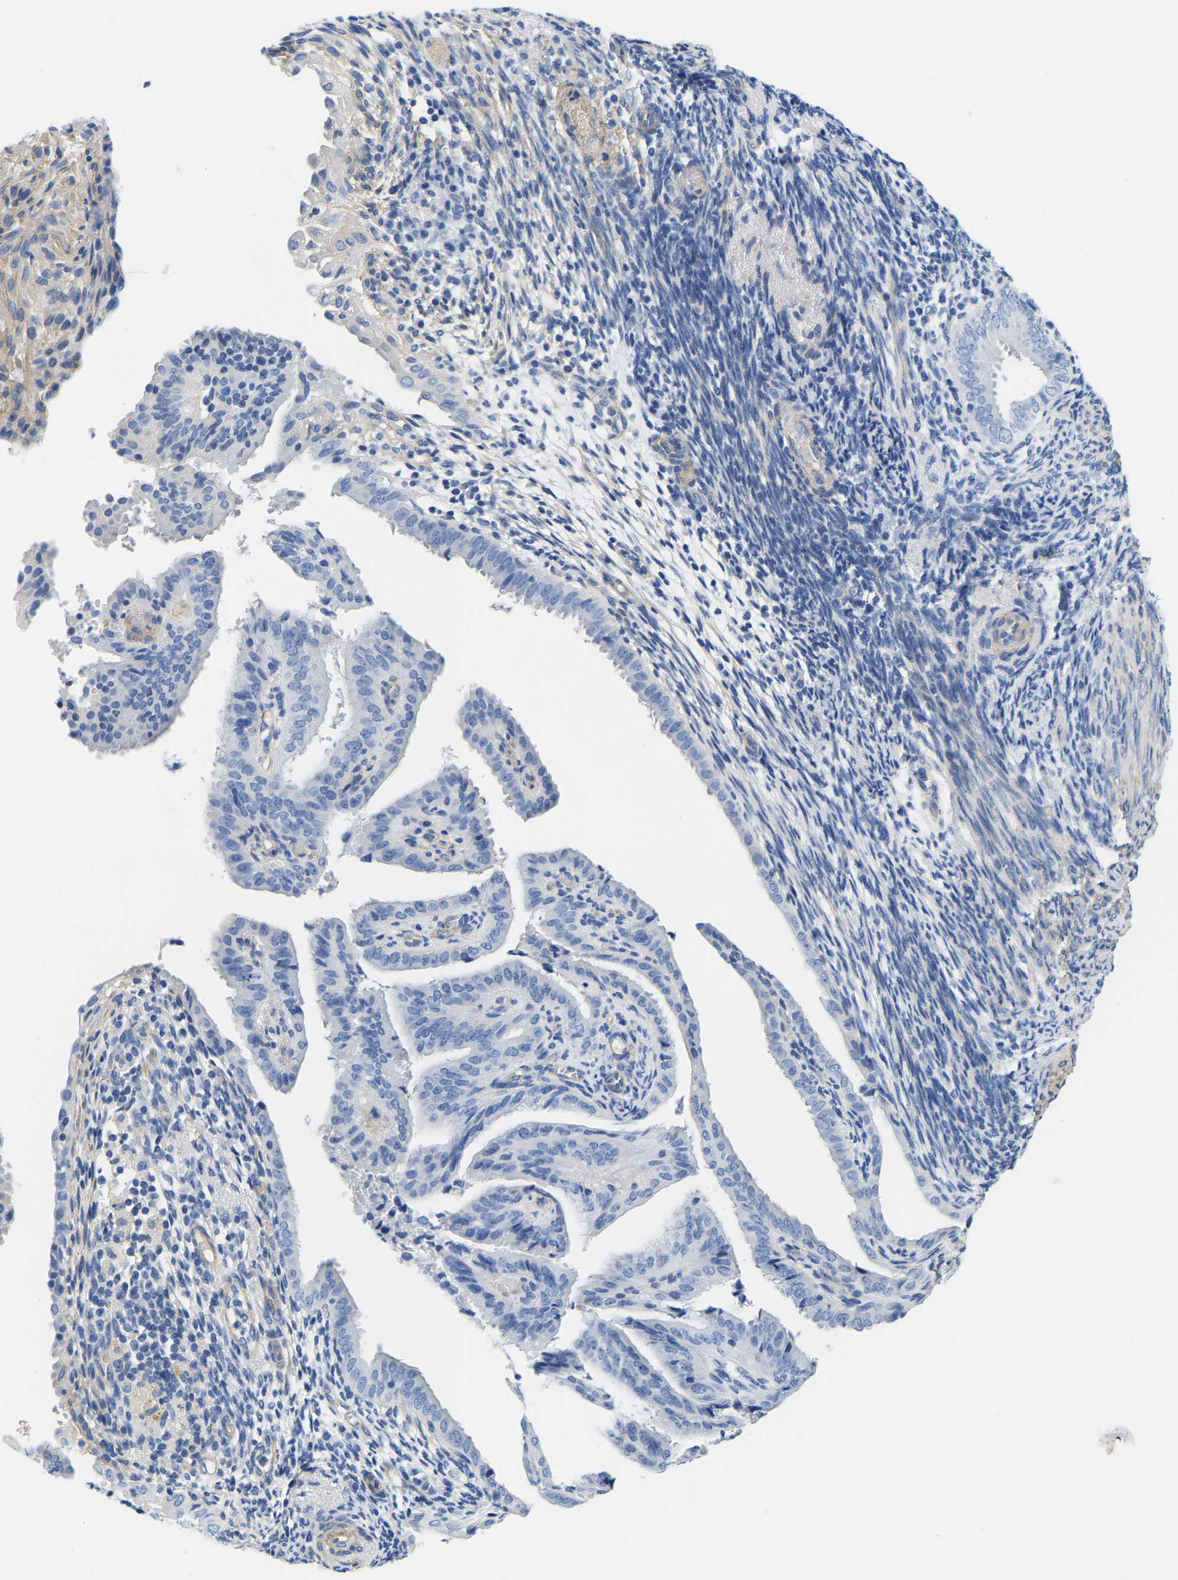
{"staining": {"intensity": "negative", "quantity": "none", "location": "none"}, "tissue": "endometrial cancer", "cell_type": "Tumor cells", "image_type": "cancer", "snomed": [{"axis": "morphology", "description": "Adenocarcinoma, NOS"}, {"axis": "topography", "description": "Endometrium"}], "caption": "DAB (3,3'-diaminobenzidine) immunohistochemical staining of human endometrial cancer (adenocarcinoma) shows no significant expression in tumor cells.", "gene": "UPK3A", "patient": {"sex": "female", "age": 58}}